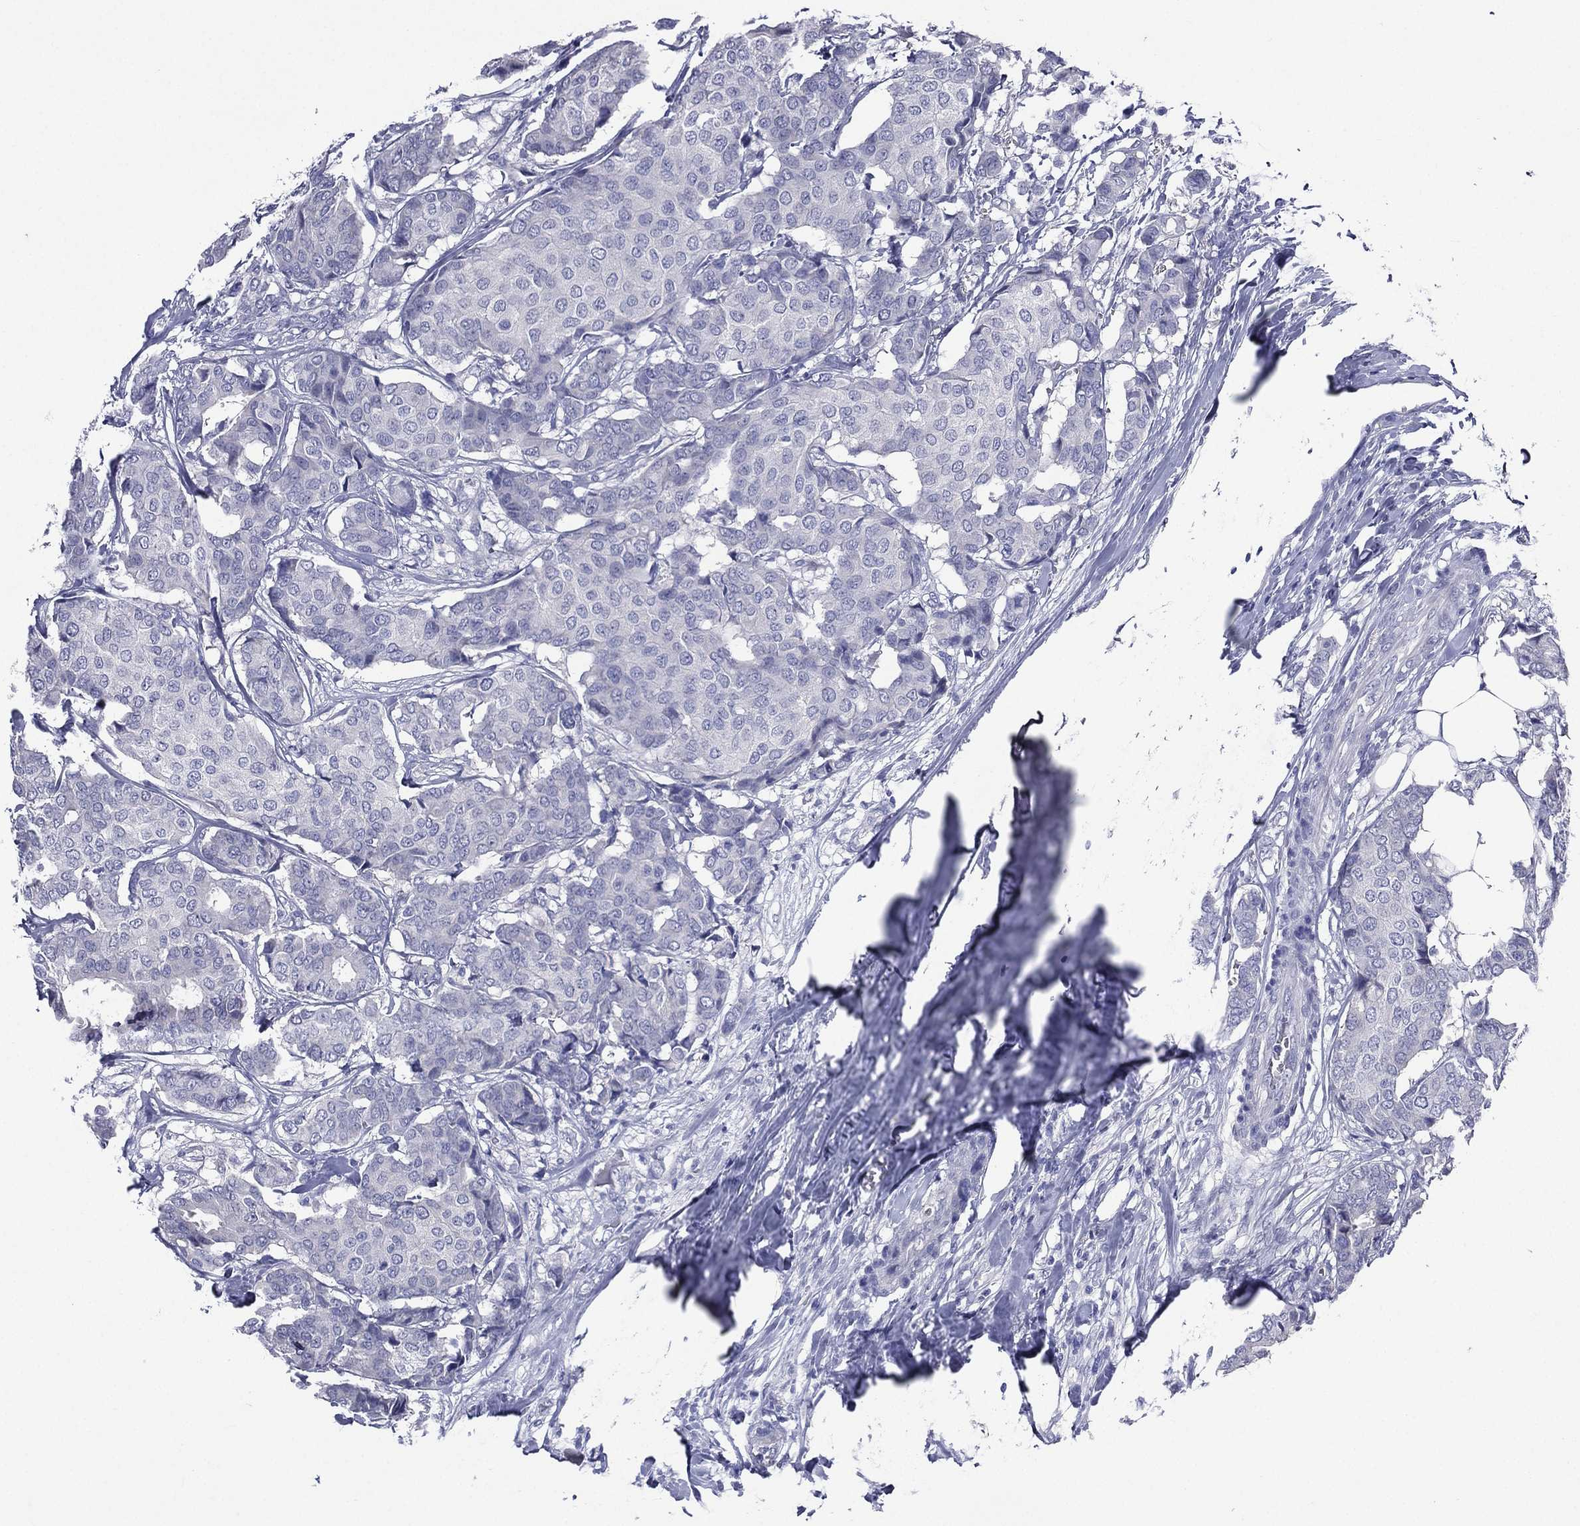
{"staining": {"intensity": "negative", "quantity": "none", "location": "none"}, "tissue": "breast cancer", "cell_type": "Tumor cells", "image_type": "cancer", "snomed": [{"axis": "morphology", "description": "Duct carcinoma"}, {"axis": "topography", "description": "Breast"}], "caption": "DAB (3,3'-diaminobenzidine) immunohistochemical staining of human breast intraductal carcinoma displays no significant expression in tumor cells.", "gene": "TGM1", "patient": {"sex": "female", "age": 75}}